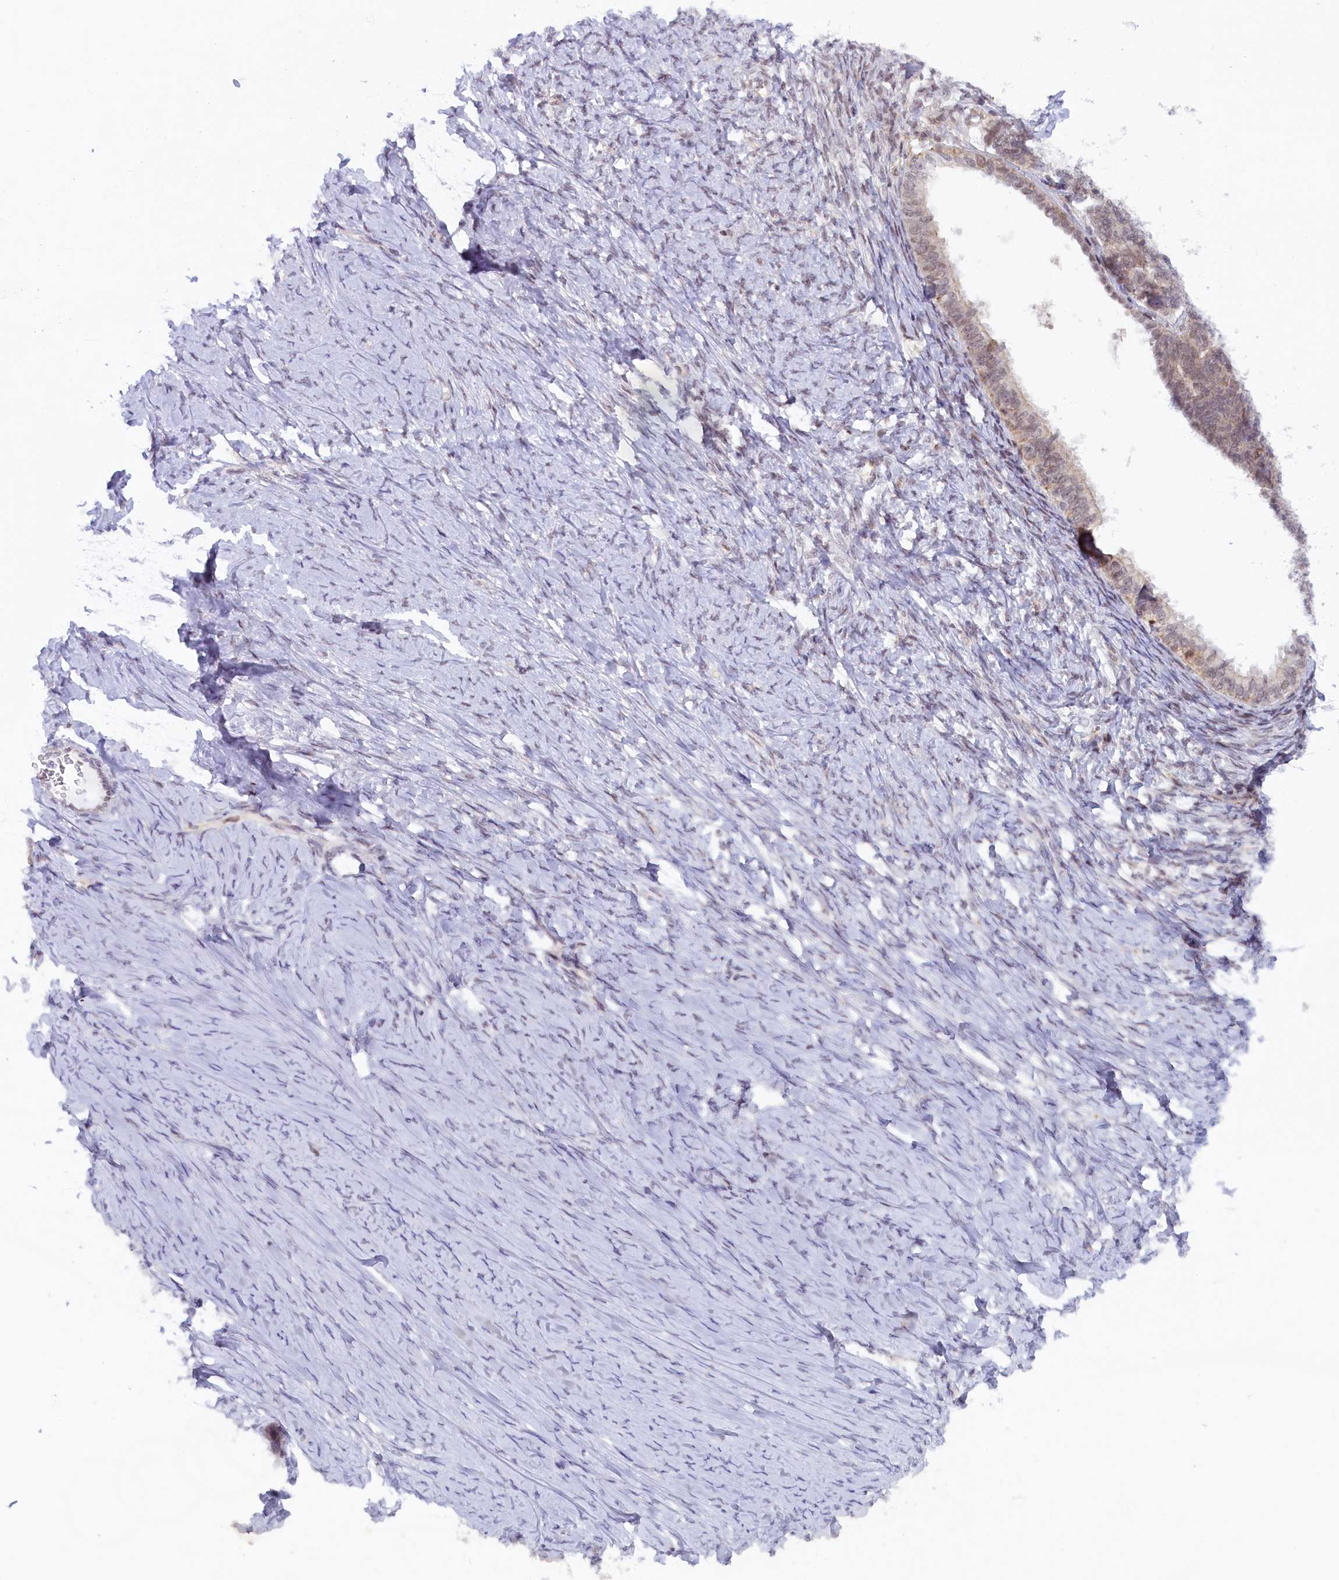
{"staining": {"intensity": "weak", "quantity": "25%-75%", "location": "nuclear"}, "tissue": "ovarian cancer", "cell_type": "Tumor cells", "image_type": "cancer", "snomed": [{"axis": "morphology", "description": "Cystadenocarcinoma, serous, NOS"}, {"axis": "topography", "description": "Ovary"}], "caption": "Brown immunohistochemical staining in ovarian cancer exhibits weak nuclear expression in approximately 25%-75% of tumor cells.", "gene": "FCHO1", "patient": {"sex": "female", "age": 79}}